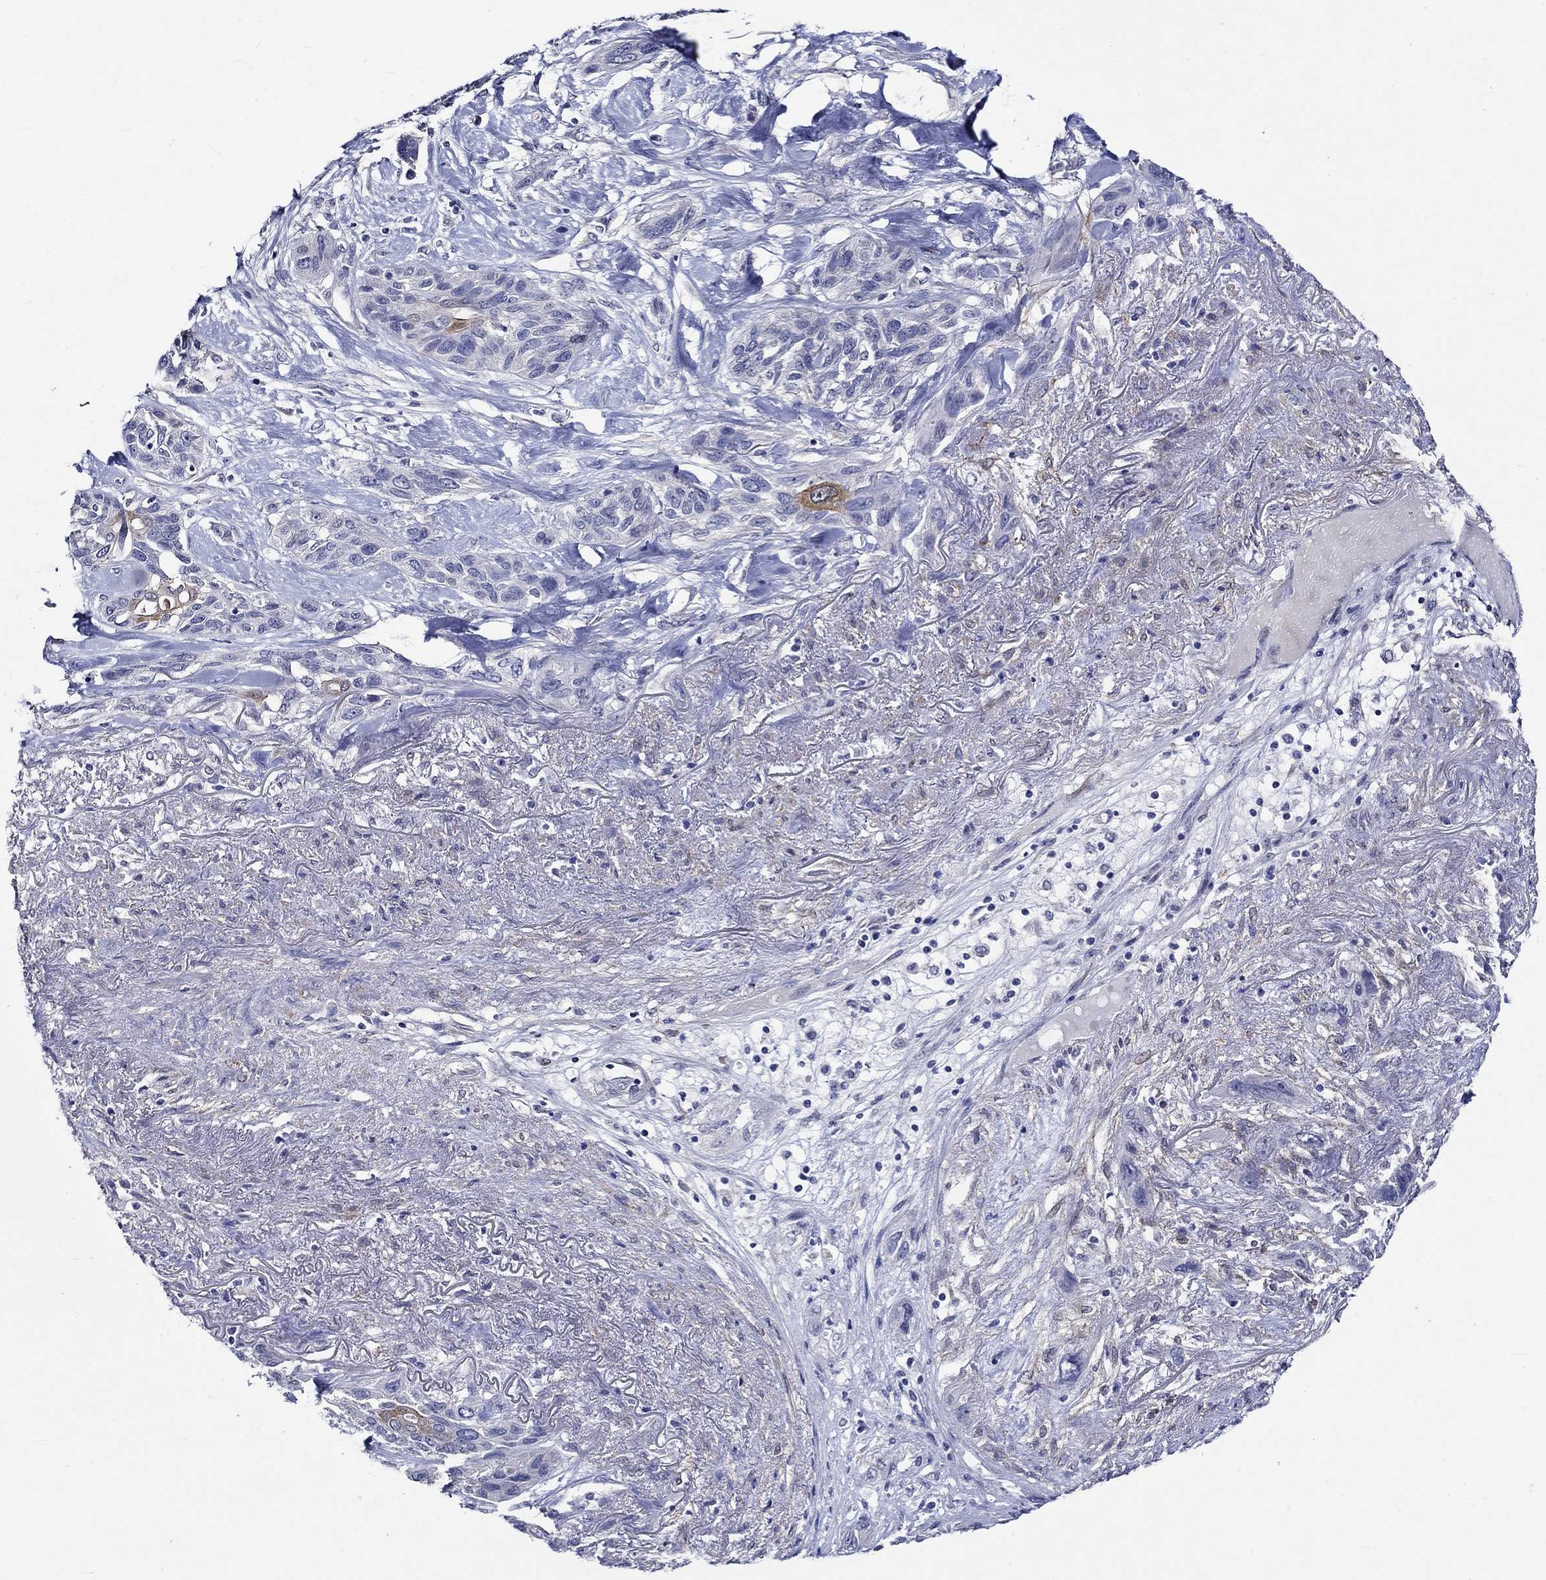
{"staining": {"intensity": "moderate", "quantity": "<25%", "location": "cytoplasmic/membranous"}, "tissue": "lung cancer", "cell_type": "Tumor cells", "image_type": "cancer", "snomed": [{"axis": "morphology", "description": "Squamous cell carcinoma, NOS"}, {"axis": "topography", "description": "Lung"}], "caption": "Protein expression by IHC shows moderate cytoplasmic/membranous staining in approximately <25% of tumor cells in squamous cell carcinoma (lung).", "gene": "CRYAB", "patient": {"sex": "female", "age": 70}}